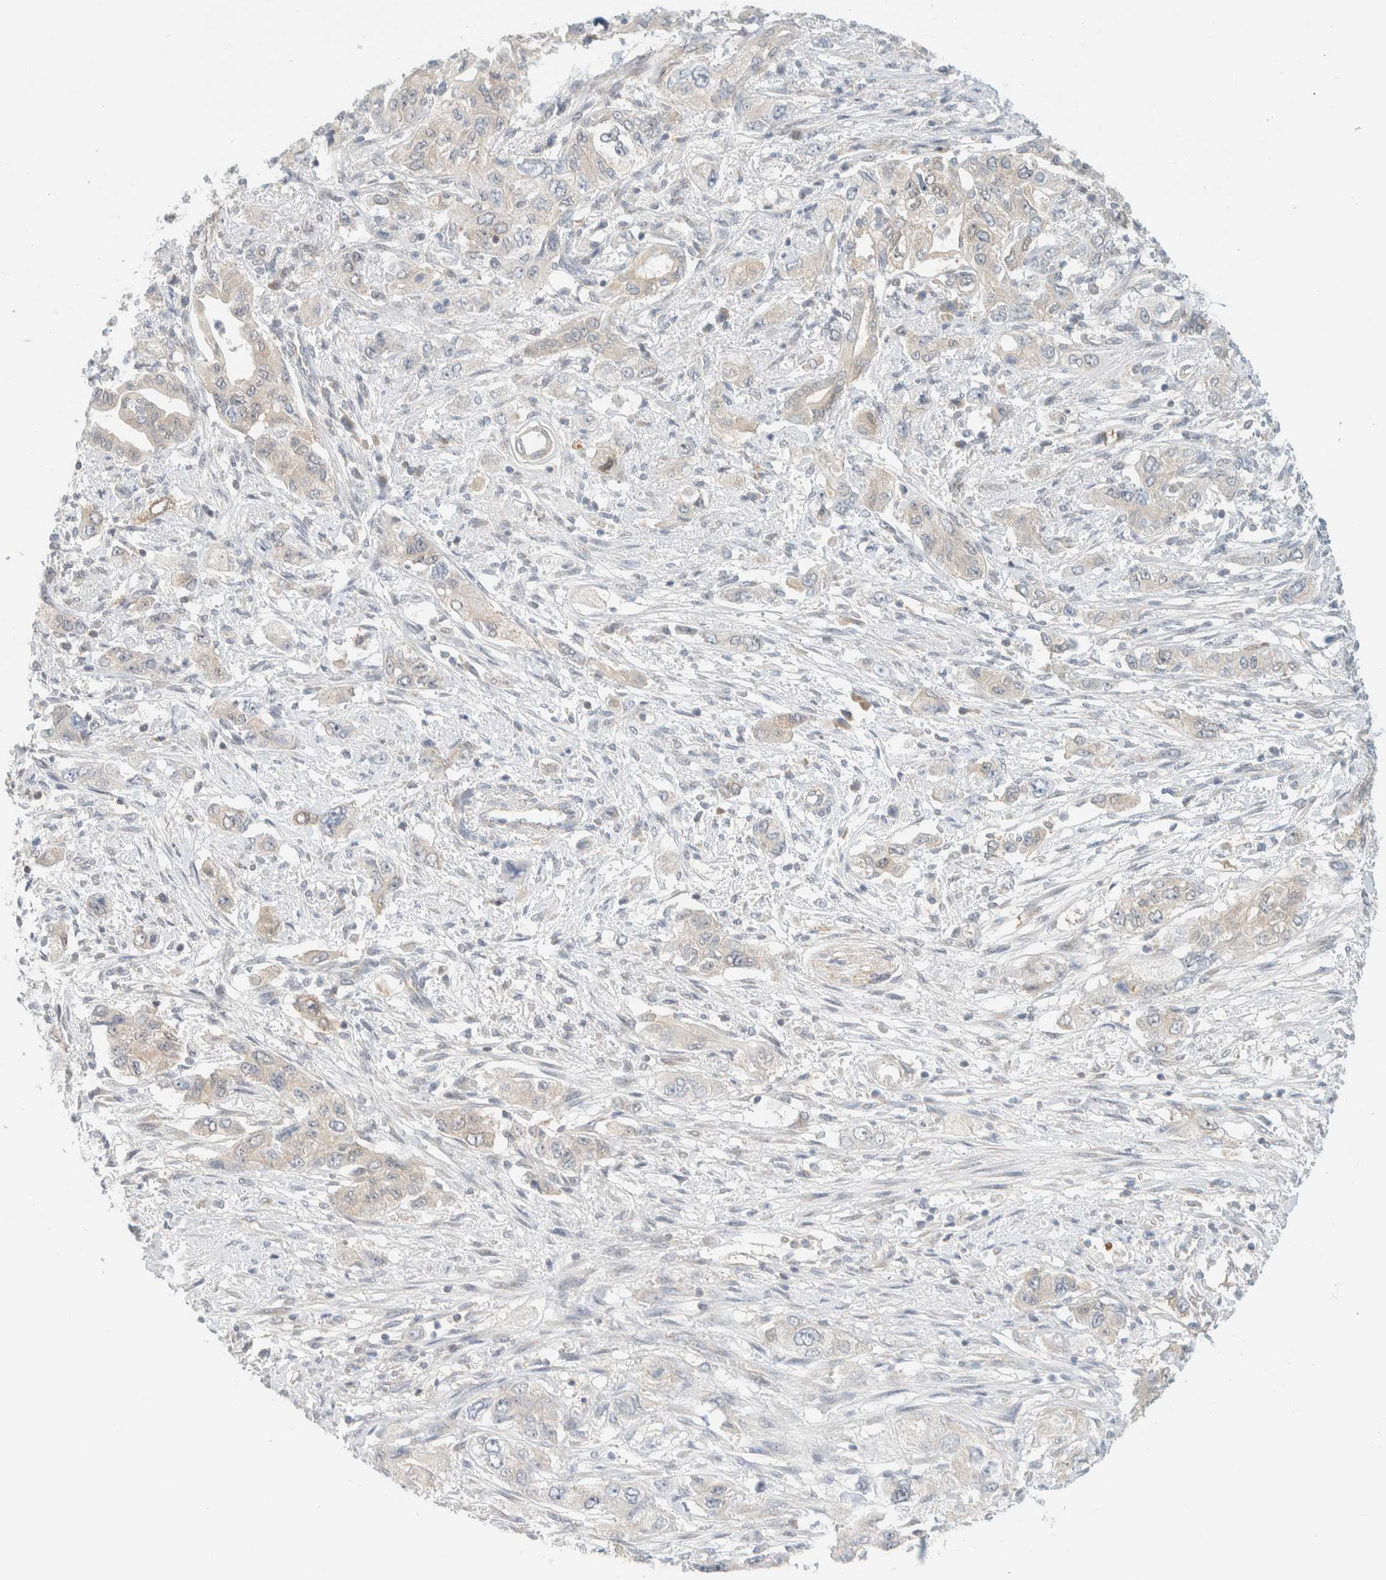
{"staining": {"intensity": "weak", "quantity": "<25%", "location": "cytoplasmic/membranous"}, "tissue": "pancreatic cancer", "cell_type": "Tumor cells", "image_type": "cancer", "snomed": [{"axis": "morphology", "description": "Adenocarcinoma, NOS"}, {"axis": "topography", "description": "Pancreas"}], "caption": "Human pancreatic cancer stained for a protein using immunohistochemistry exhibits no staining in tumor cells.", "gene": "PCYT2", "patient": {"sex": "female", "age": 73}}